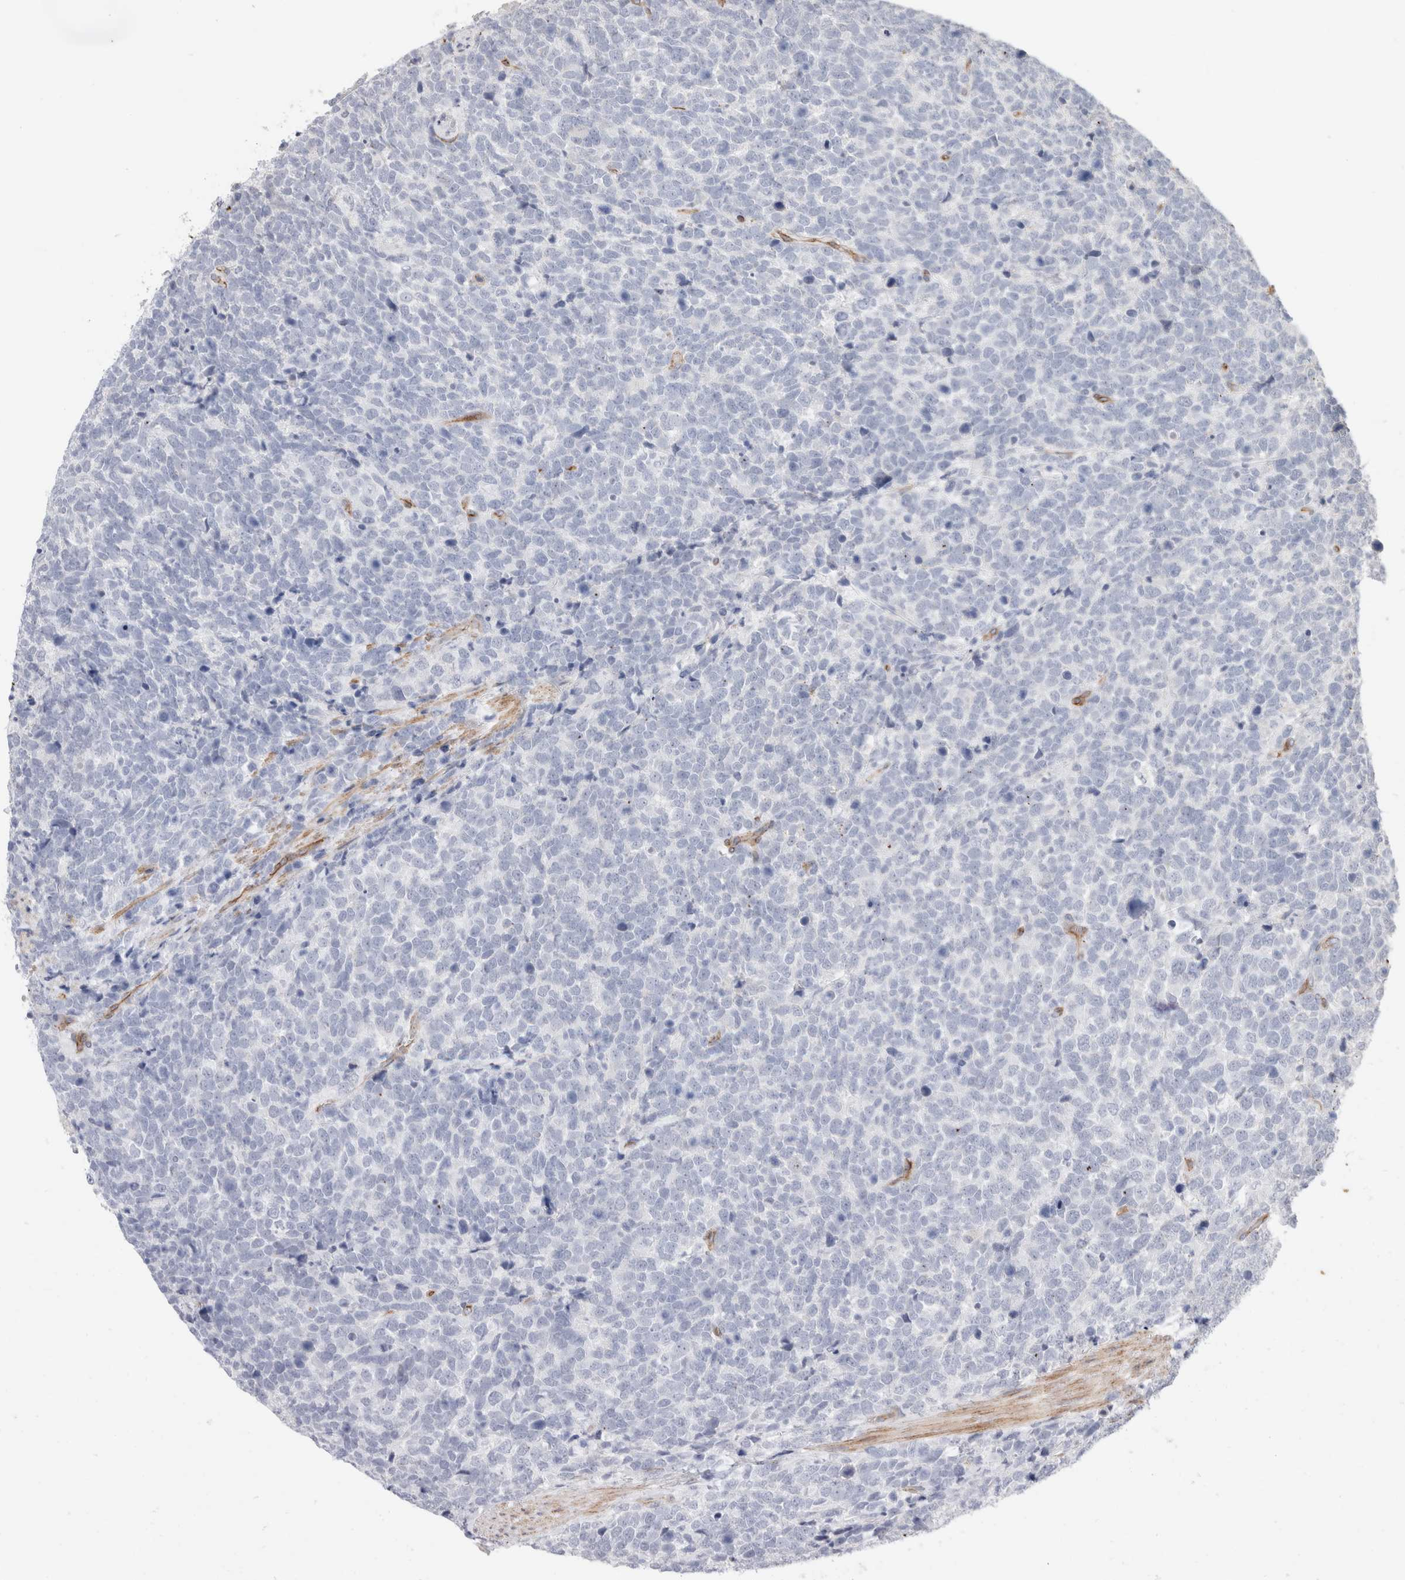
{"staining": {"intensity": "negative", "quantity": "none", "location": "none"}, "tissue": "urothelial cancer", "cell_type": "Tumor cells", "image_type": "cancer", "snomed": [{"axis": "morphology", "description": "Urothelial carcinoma, High grade"}, {"axis": "topography", "description": "Urinary bladder"}], "caption": "Tumor cells are negative for brown protein staining in high-grade urothelial carcinoma. (Stains: DAB (3,3'-diaminobenzidine) immunohistochemistry (IHC) with hematoxylin counter stain, Microscopy: brightfield microscopy at high magnification).", "gene": "CAAP1", "patient": {"sex": "female", "age": 82}}